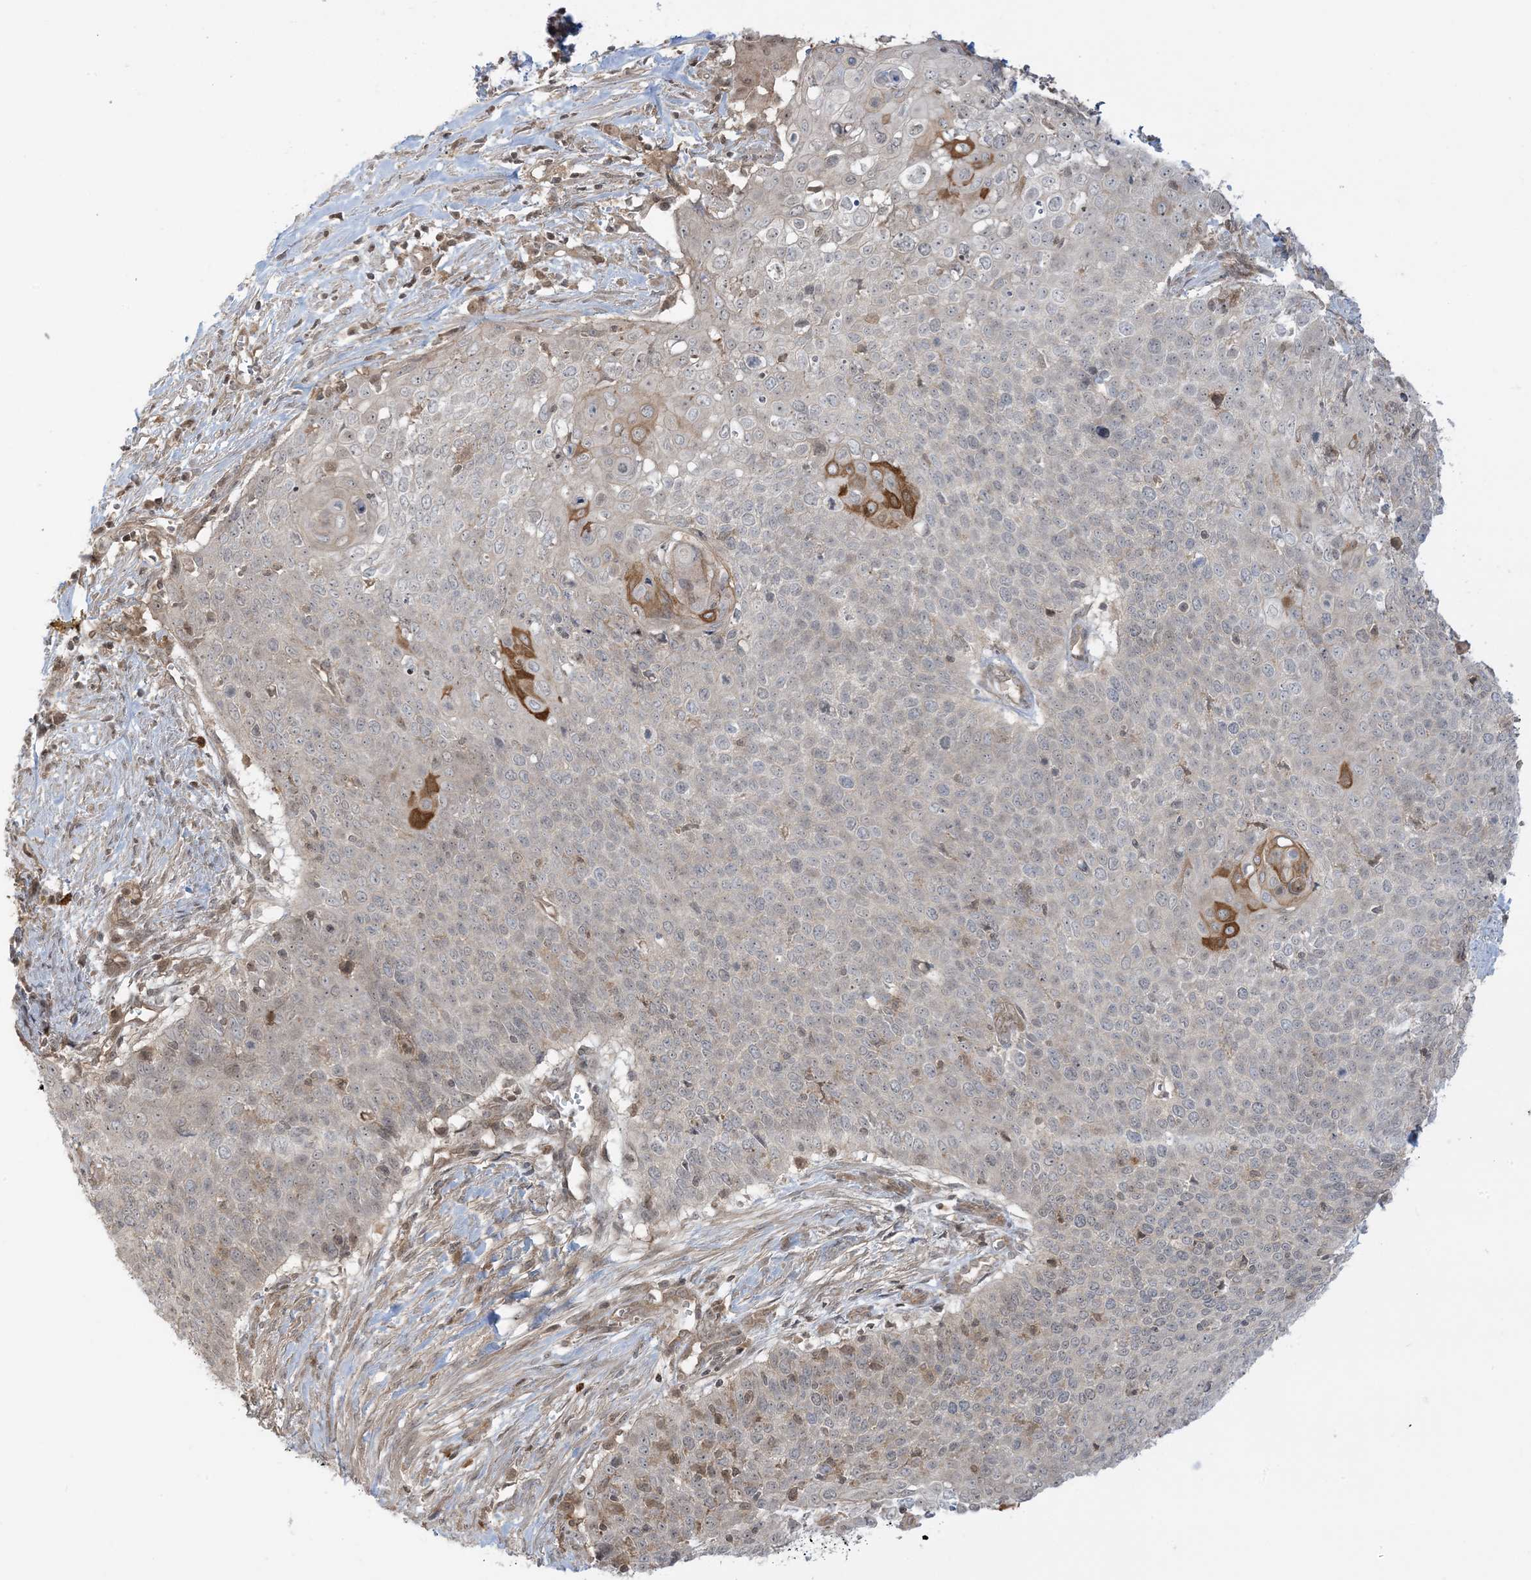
{"staining": {"intensity": "negative", "quantity": "none", "location": "none"}, "tissue": "cervical cancer", "cell_type": "Tumor cells", "image_type": "cancer", "snomed": [{"axis": "morphology", "description": "Squamous cell carcinoma, NOS"}, {"axis": "topography", "description": "Cervix"}], "caption": "Image shows no protein positivity in tumor cells of squamous cell carcinoma (cervical) tissue.", "gene": "PPP1R7", "patient": {"sex": "female", "age": 39}}